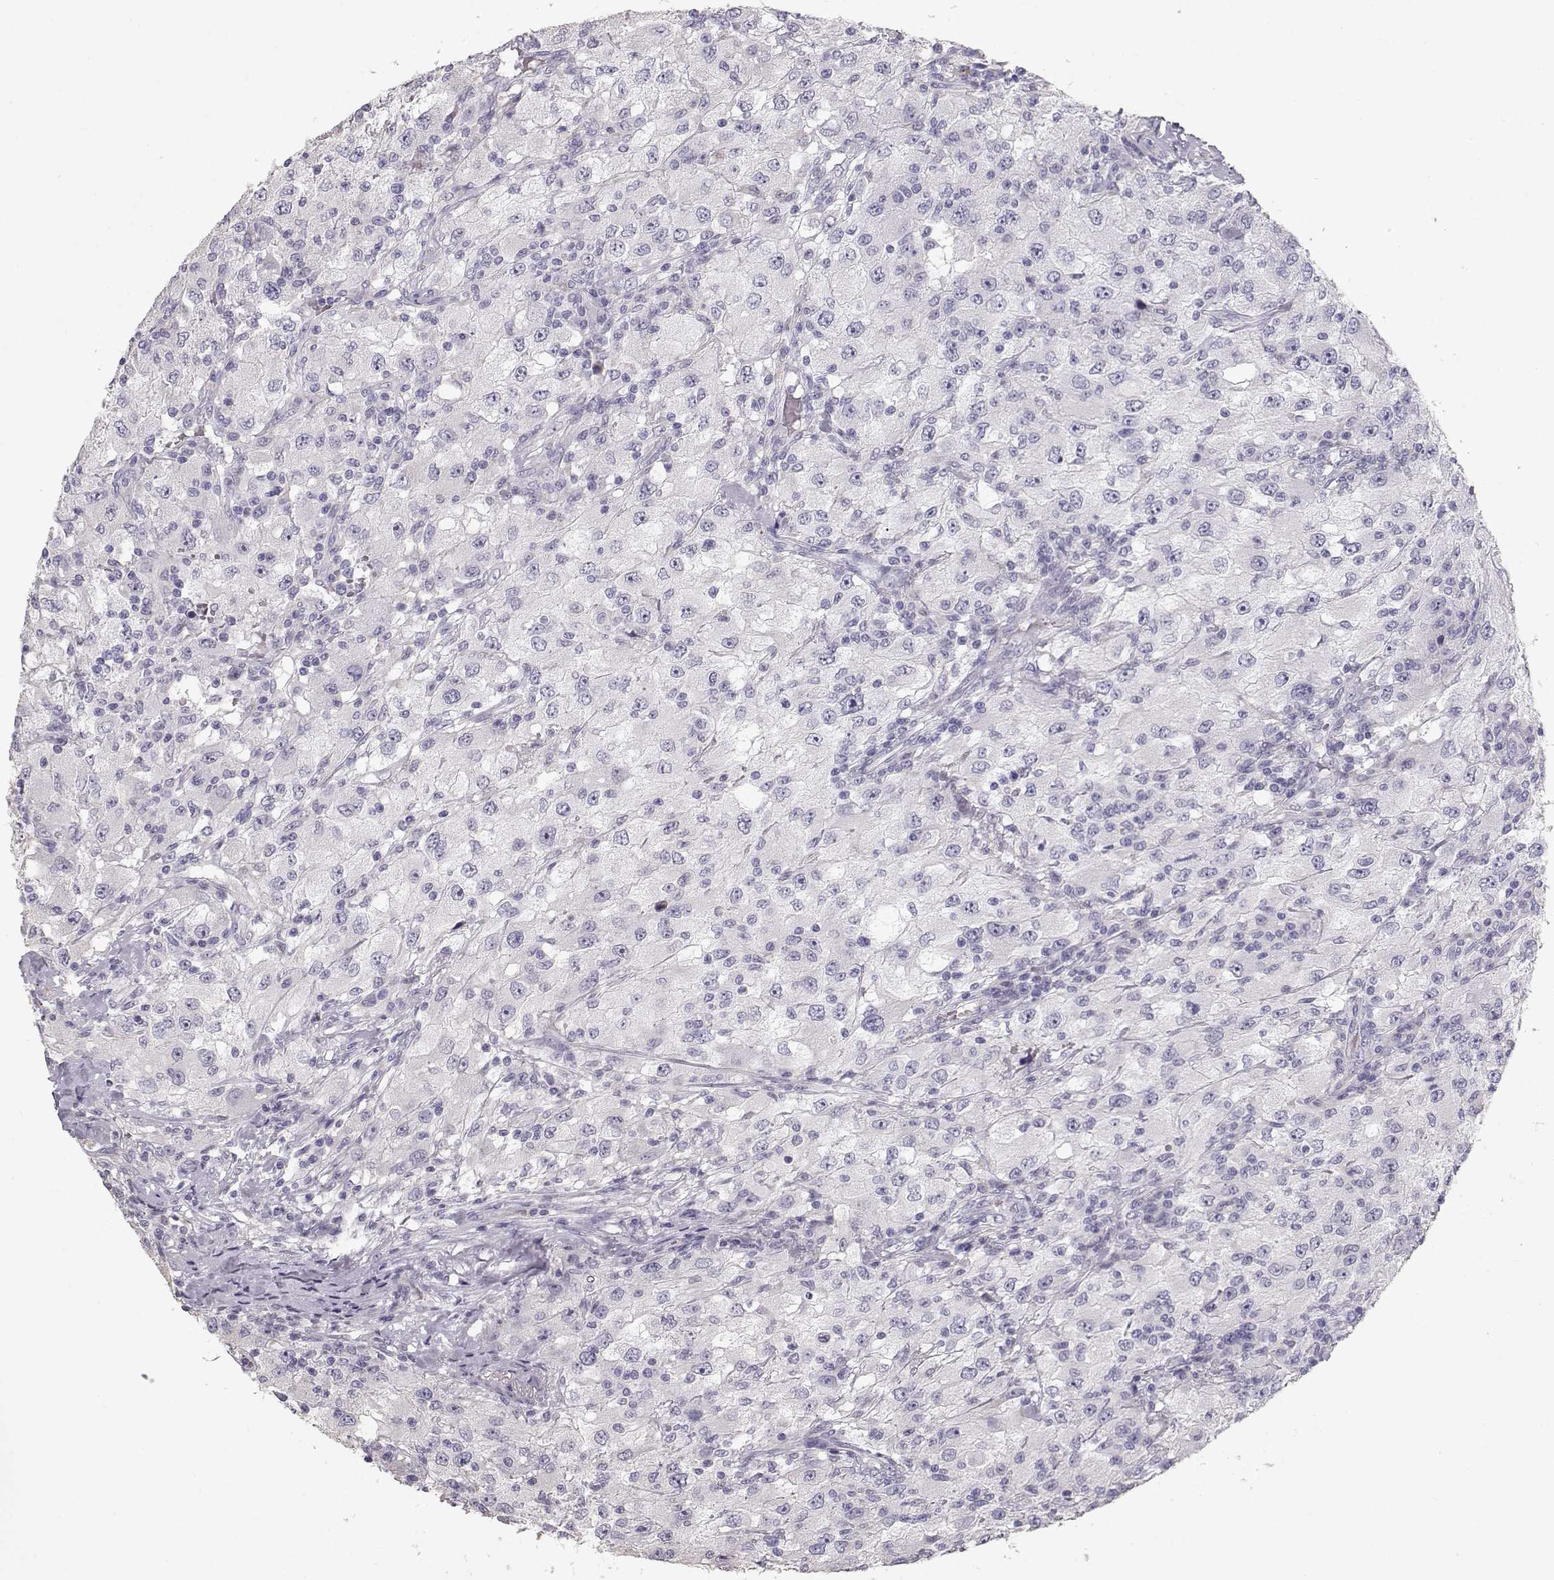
{"staining": {"intensity": "negative", "quantity": "none", "location": "none"}, "tissue": "renal cancer", "cell_type": "Tumor cells", "image_type": "cancer", "snomed": [{"axis": "morphology", "description": "Adenocarcinoma, NOS"}, {"axis": "topography", "description": "Kidney"}], "caption": "A high-resolution image shows immunohistochemistry staining of renal cancer (adenocarcinoma), which reveals no significant positivity in tumor cells.", "gene": "SLC18A1", "patient": {"sex": "female", "age": 67}}